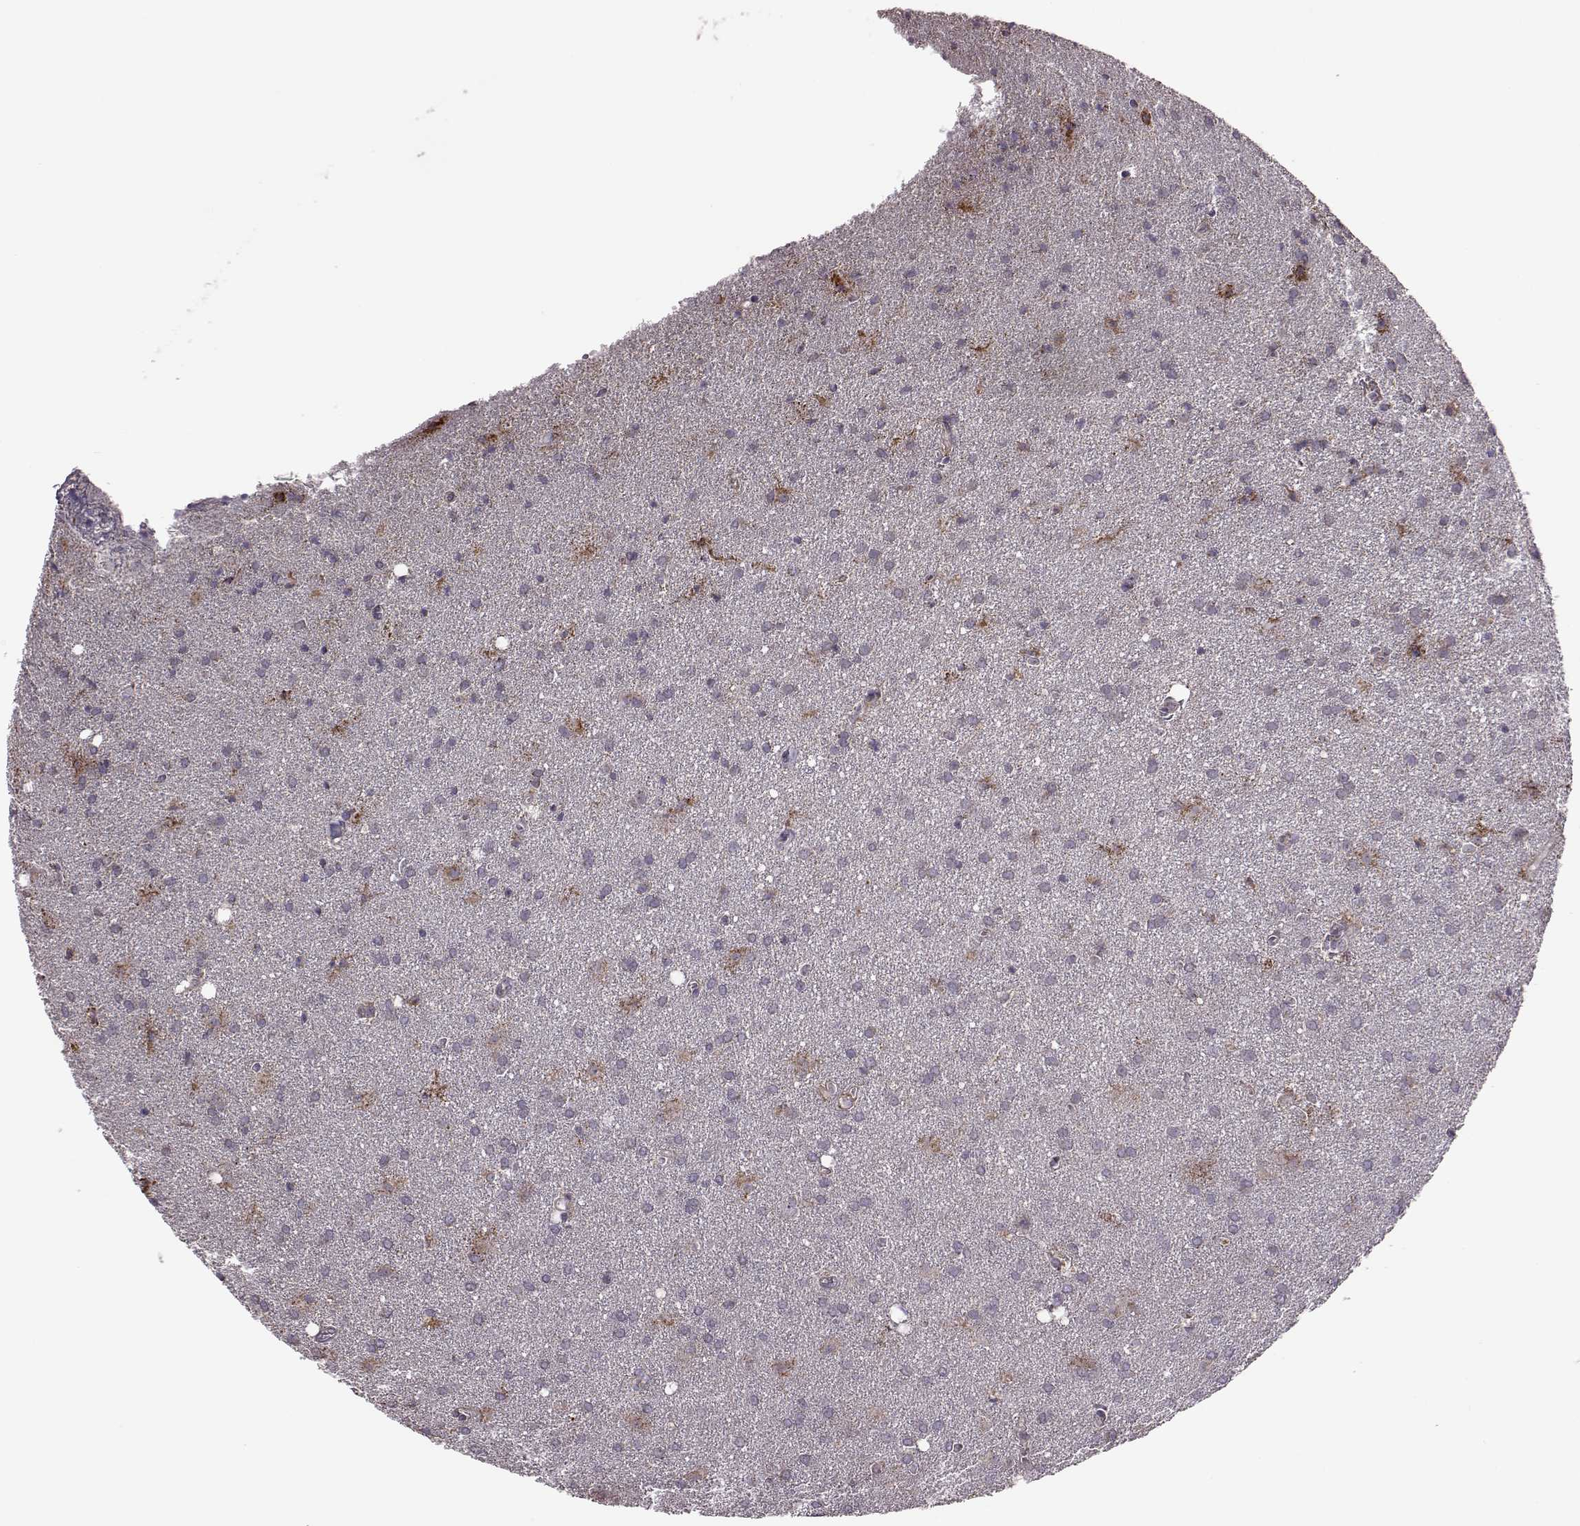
{"staining": {"intensity": "weak", "quantity": "<25%", "location": "cytoplasmic/membranous"}, "tissue": "glioma", "cell_type": "Tumor cells", "image_type": "cancer", "snomed": [{"axis": "morphology", "description": "Glioma, malignant, Low grade"}, {"axis": "topography", "description": "Brain"}], "caption": "This image is of glioma stained with IHC to label a protein in brown with the nuclei are counter-stained blue. There is no staining in tumor cells.", "gene": "PUDP", "patient": {"sex": "male", "age": 58}}